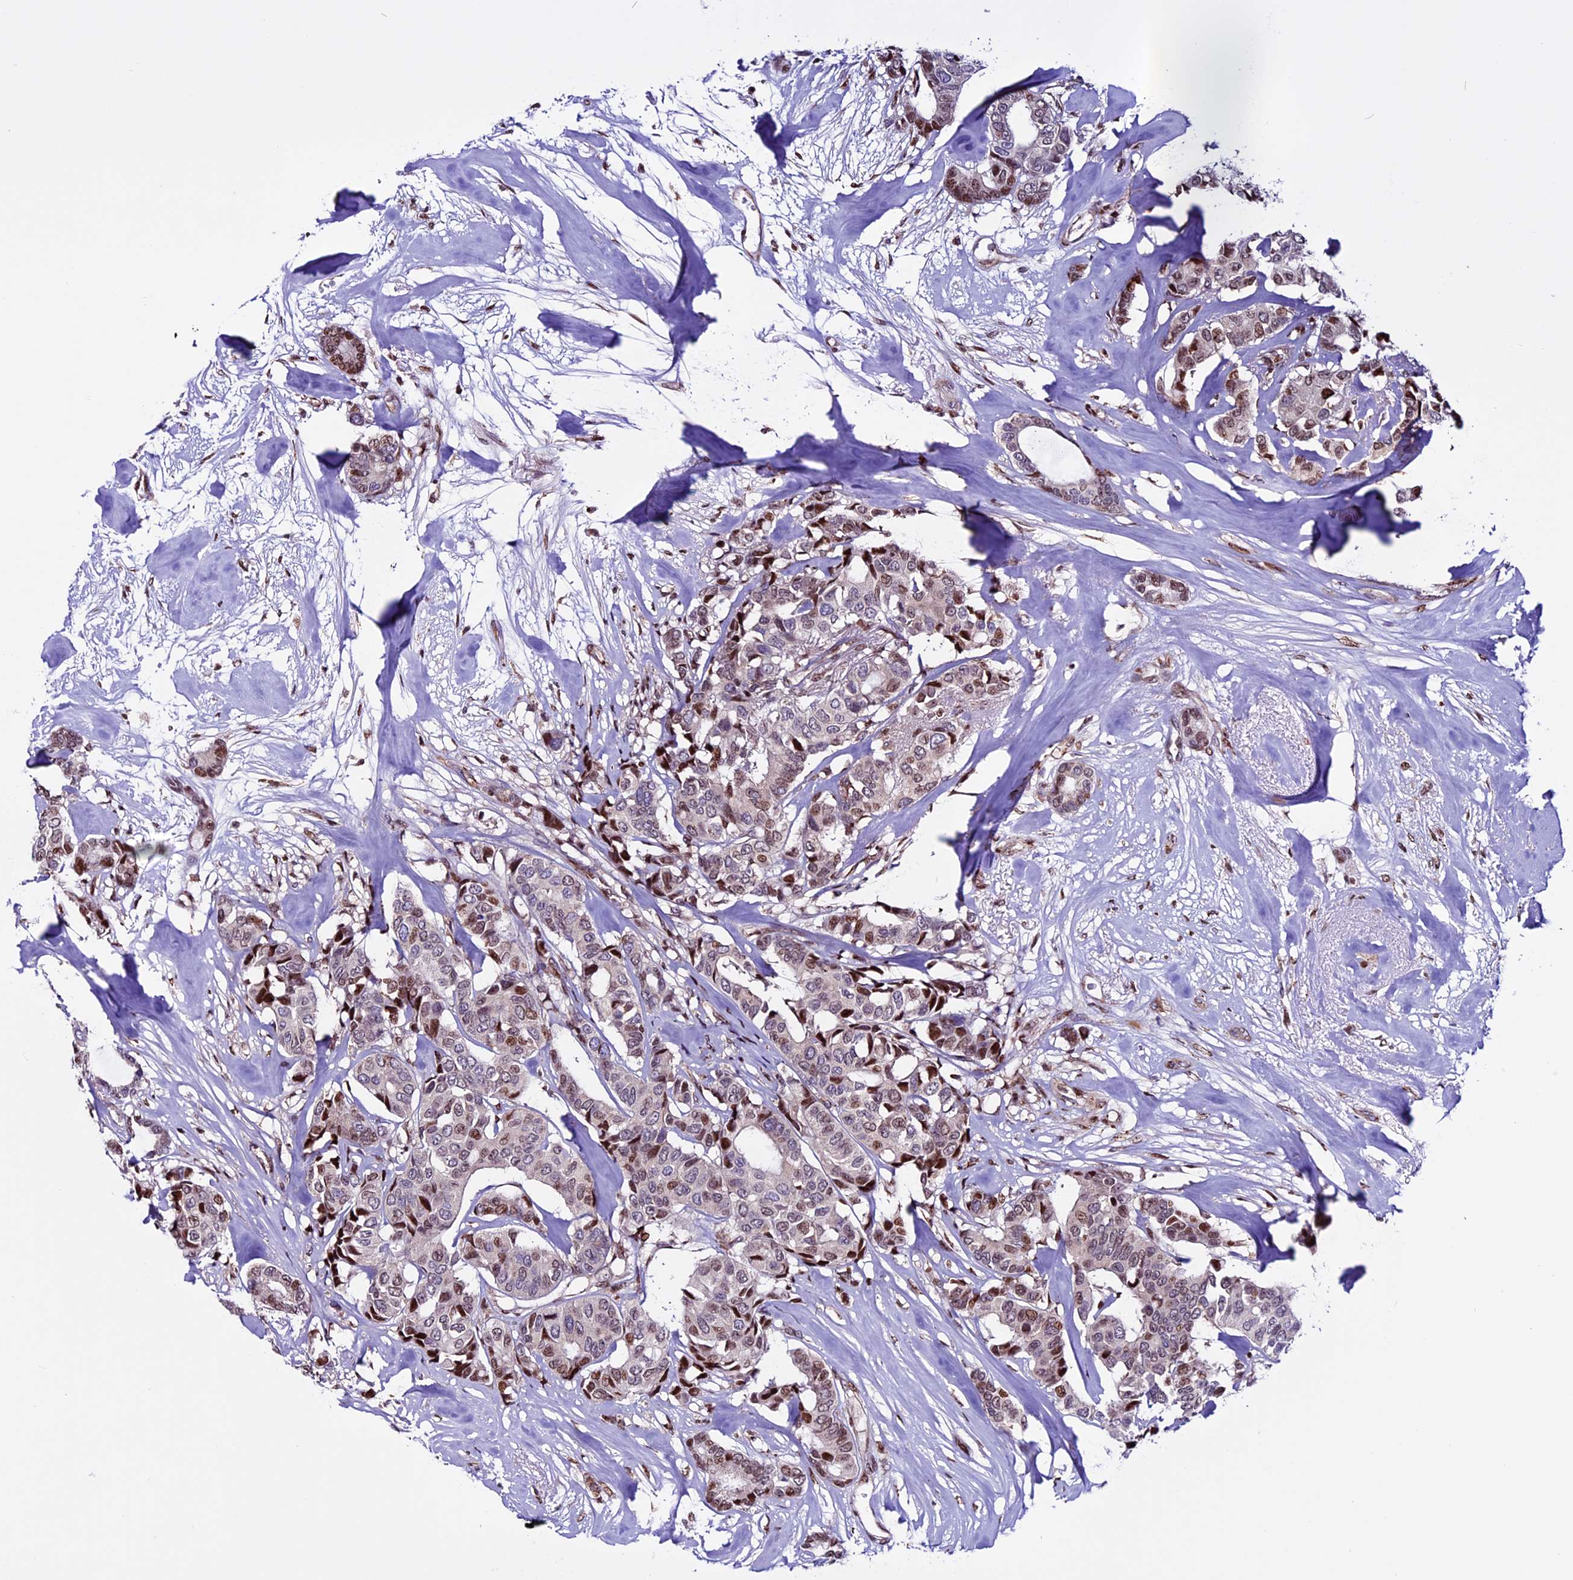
{"staining": {"intensity": "moderate", "quantity": "25%-75%", "location": "nuclear"}, "tissue": "breast cancer", "cell_type": "Tumor cells", "image_type": "cancer", "snomed": [{"axis": "morphology", "description": "Duct carcinoma"}, {"axis": "topography", "description": "Breast"}], "caption": "Protein staining displays moderate nuclear staining in approximately 25%-75% of tumor cells in breast invasive ductal carcinoma. (DAB (3,3'-diaminobenzidine) IHC, brown staining for protein, blue staining for nuclei).", "gene": "RINL", "patient": {"sex": "female", "age": 87}}